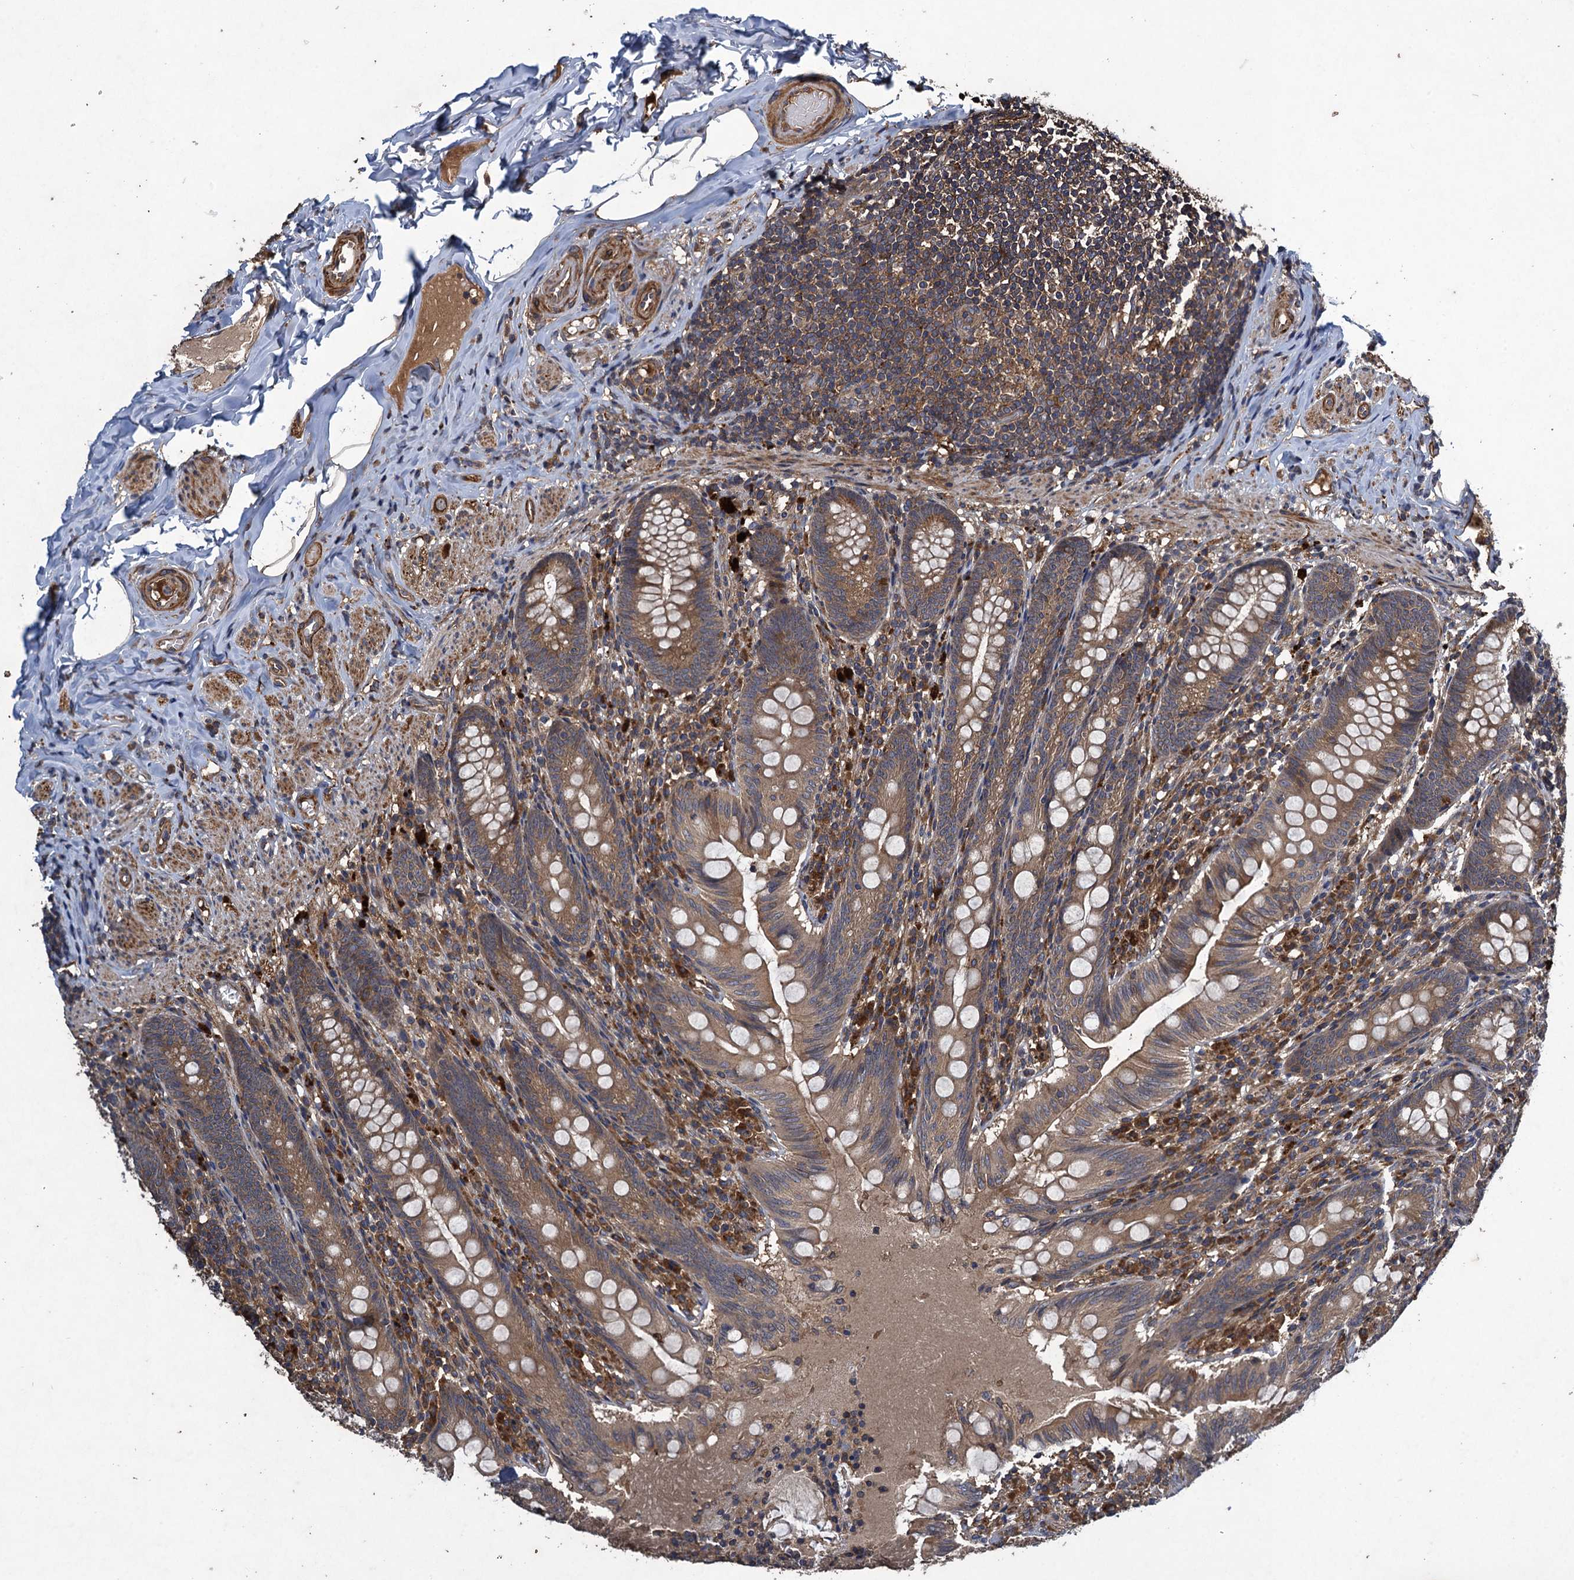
{"staining": {"intensity": "moderate", "quantity": ">75%", "location": "cytoplasmic/membranous"}, "tissue": "appendix", "cell_type": "Glandular cells", "image_type": "normal", "snomed": [{"axis": "morphology", "description": "Normal tissue, NOS"}, {"axis": "topography", "description": "Appendix"}], "caption": "The image shows a brown stain indicating the presence of a protein in the cytoplasmic/membranous of glandular cells in appendix. The staining was performed using DAB to visualize the protein expression in brown, while the nuclei were stained in blue with hematoxylin (Magnification: 20x).", "gene": "CNTN5", "patient": {"sex": "male", "age": 55}}